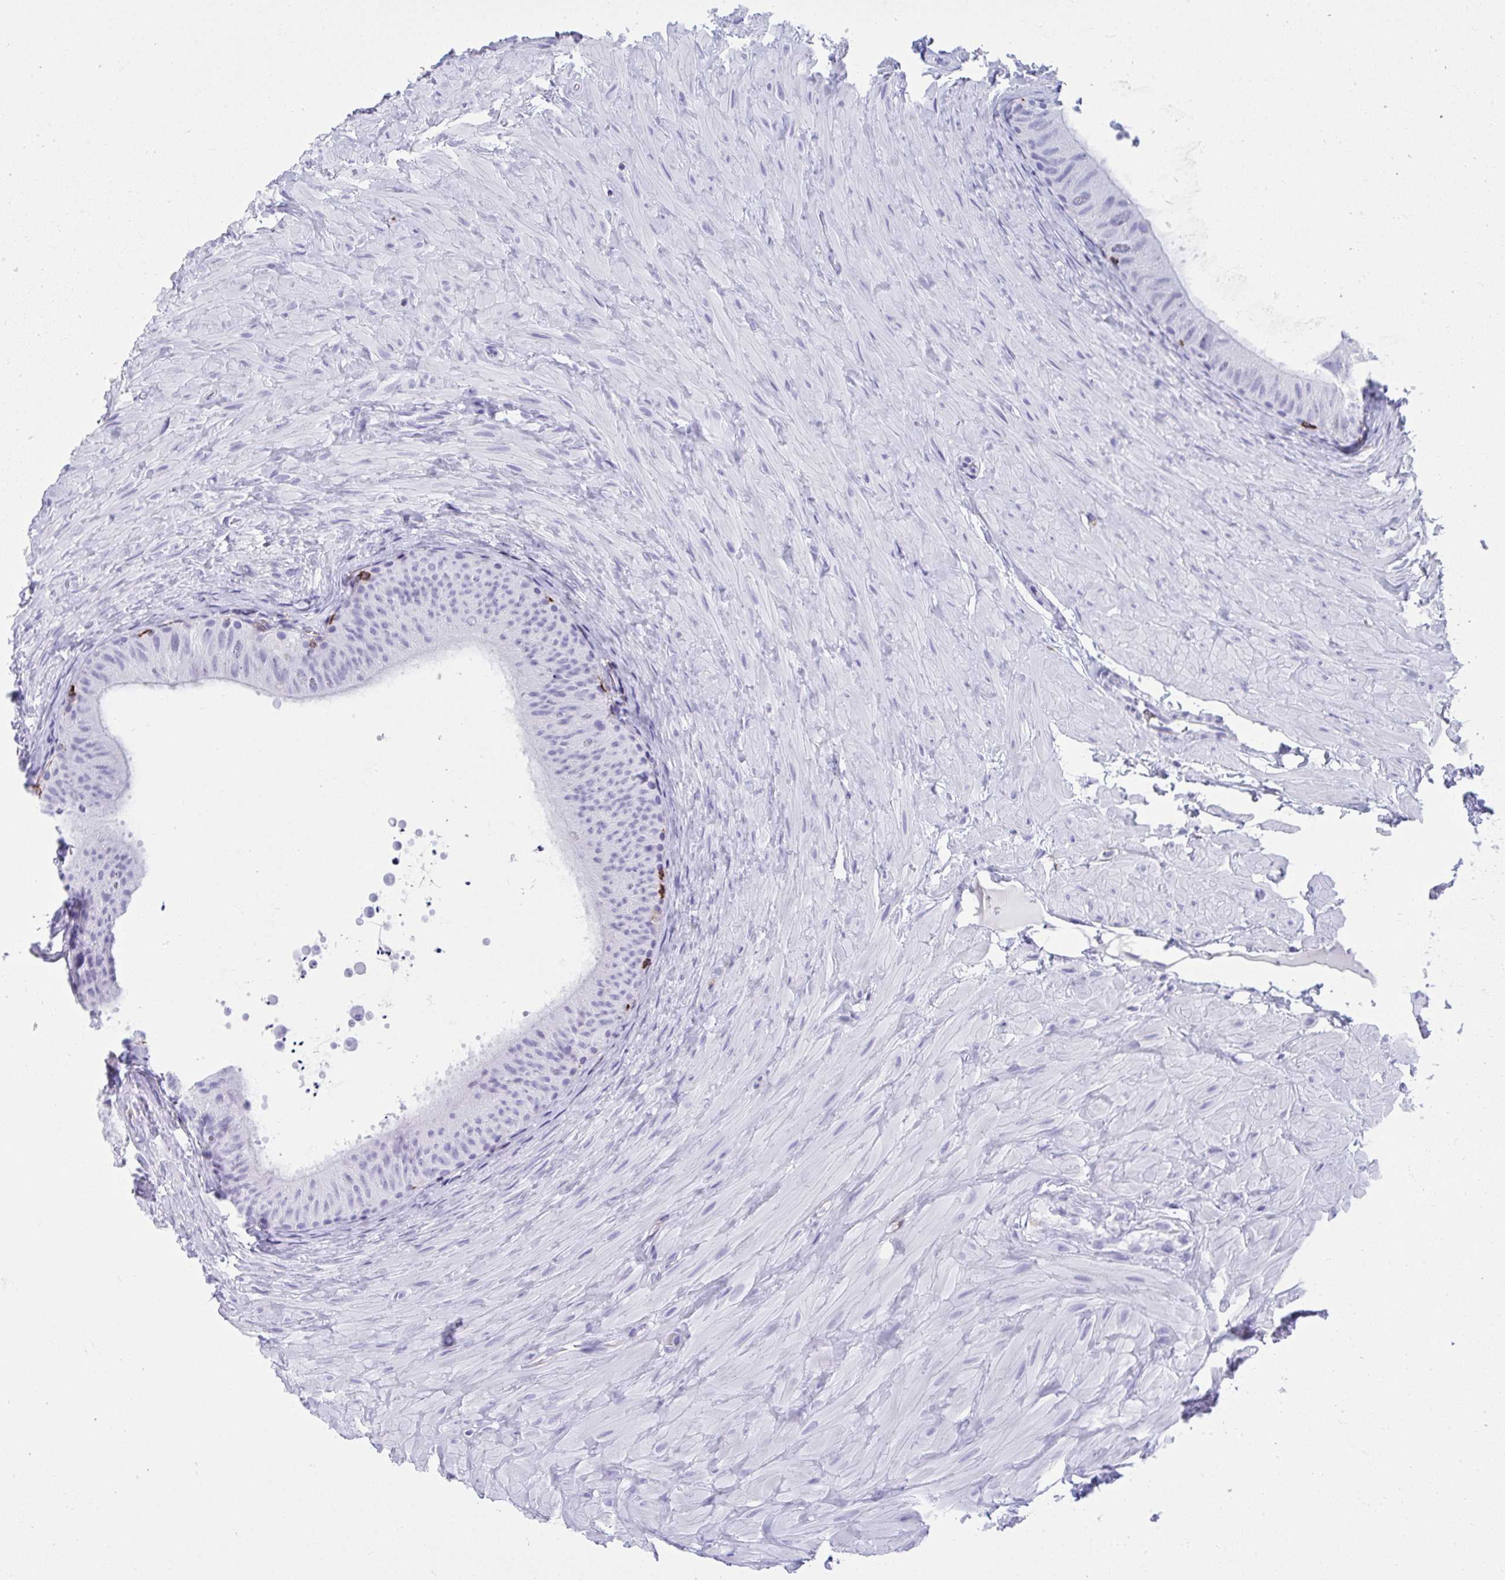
{"staining": {"intensity": "negative", "quantity": "none", "location": "none"}, "tissue": "epididymis", "cell_type": "Glandular cells", "image_type": "normal", "snomed": [{"axis": "morphology", "description": "Normal tissue, NOS"}, {"axis": "topography", "description": "Epididymis, spermatic cord, NOS"}, {"axis": "topography", "description": "Epididymis"}], "caption": "Immunohistochemistry (IHC) photomicrograph of unremarkable epididymis stained for a protein (brown), which demonstrates no staining in glandular cells. (DAB immunohistochemistry visualized using brightfield microscopy, high magnification).", "gene": "SPN", "patient": {"sex": "male", "age": 31}}